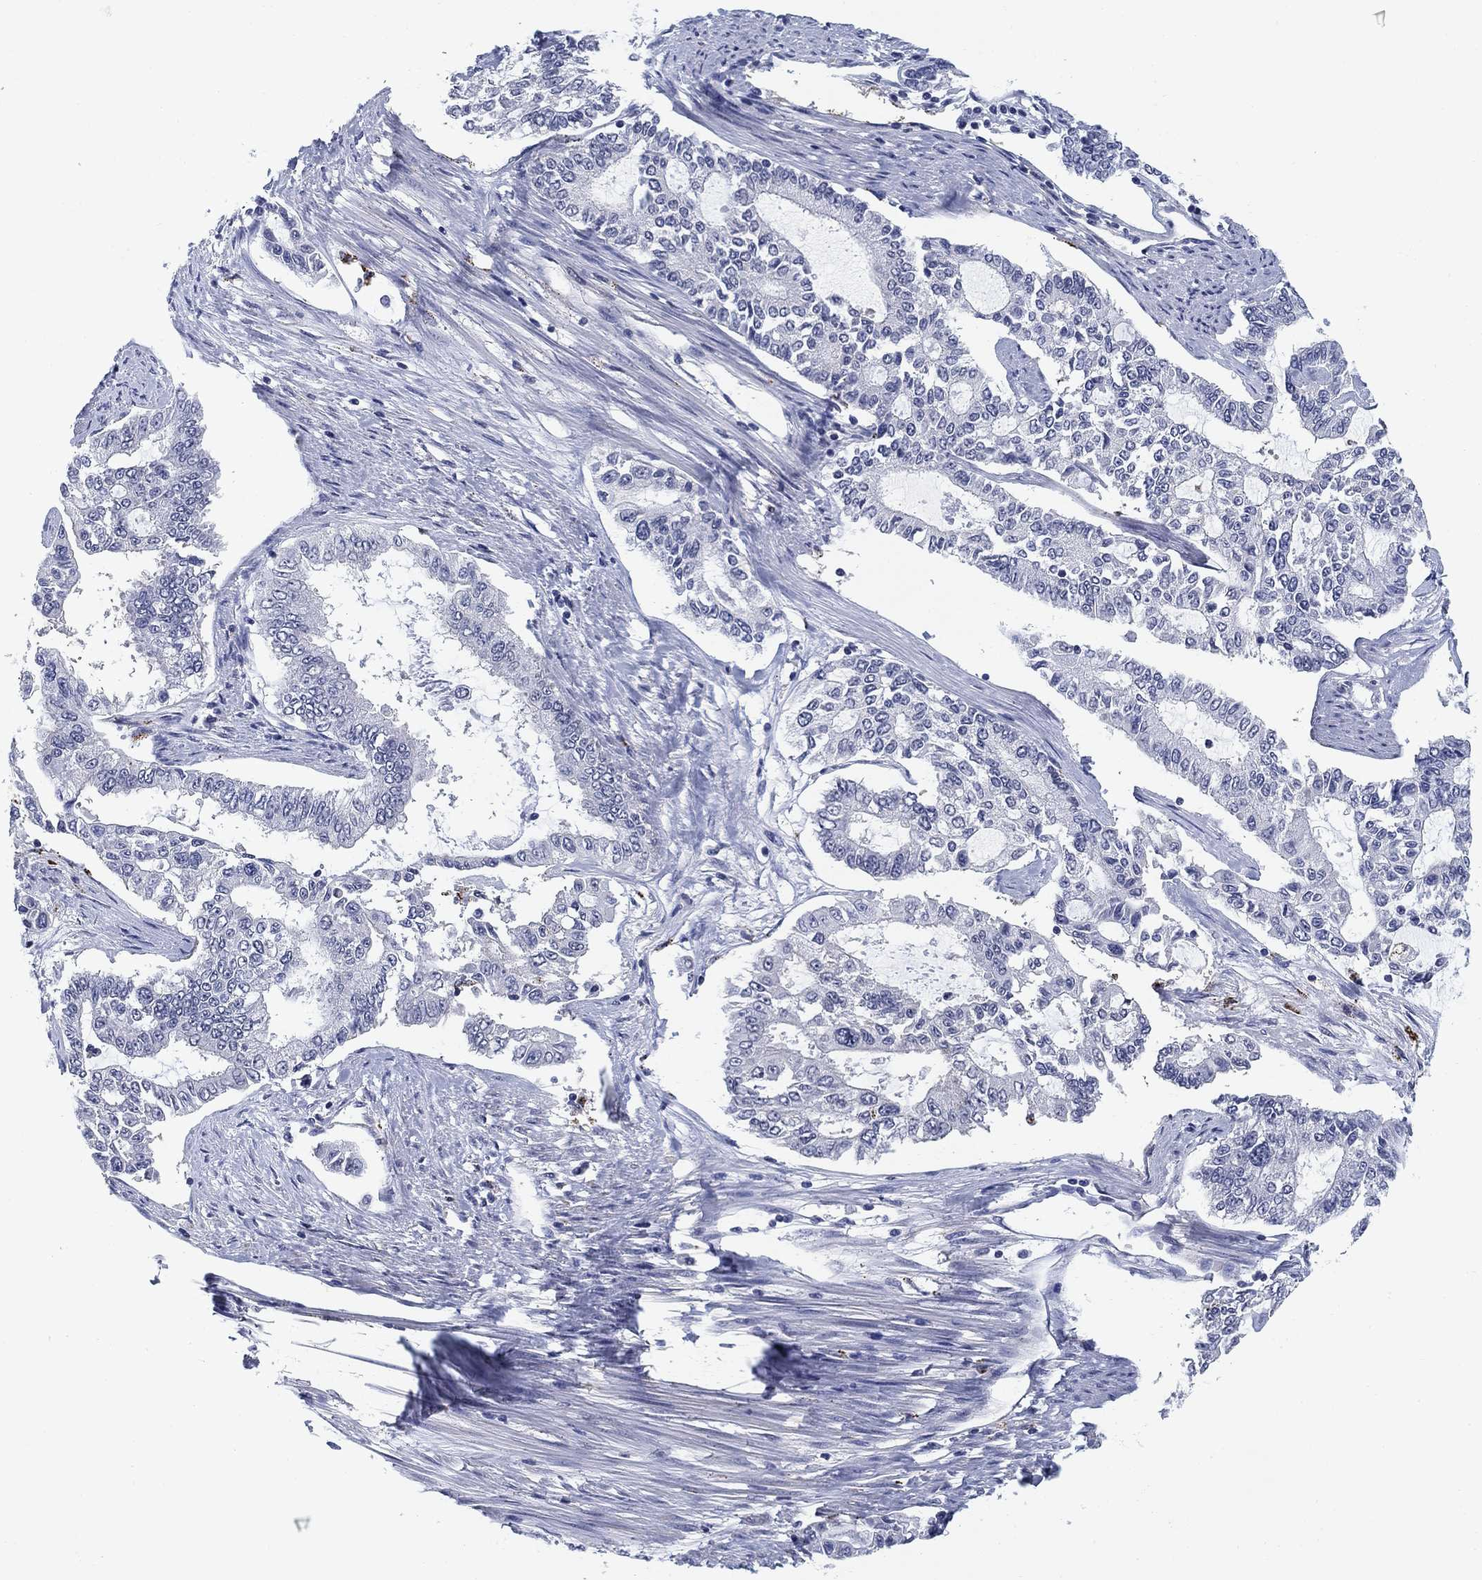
{"staining": {"intensity": "negative", "quantity": "none", "location": "none"}, "tissue": "endometrial cancer", "cell_type": "Tumor cells", "image_type": "cancer", "snomed": [{"axis": "morphology", "description": "Adenocarcinoma, NOS"}, {"axis": "topography", "description": "Uterus"}], "caption": "Tumor cells are negative for brown protein staining in endometrial cancer. Brightfield microscopy of immunohistochemistry stained with DAB (3,3'-diaminobenzidine) (brown) and hematoxylin (blue), captured at high magnification.", "gene": "OTUB2", "patient": {"sex": "female", "age": 59}}